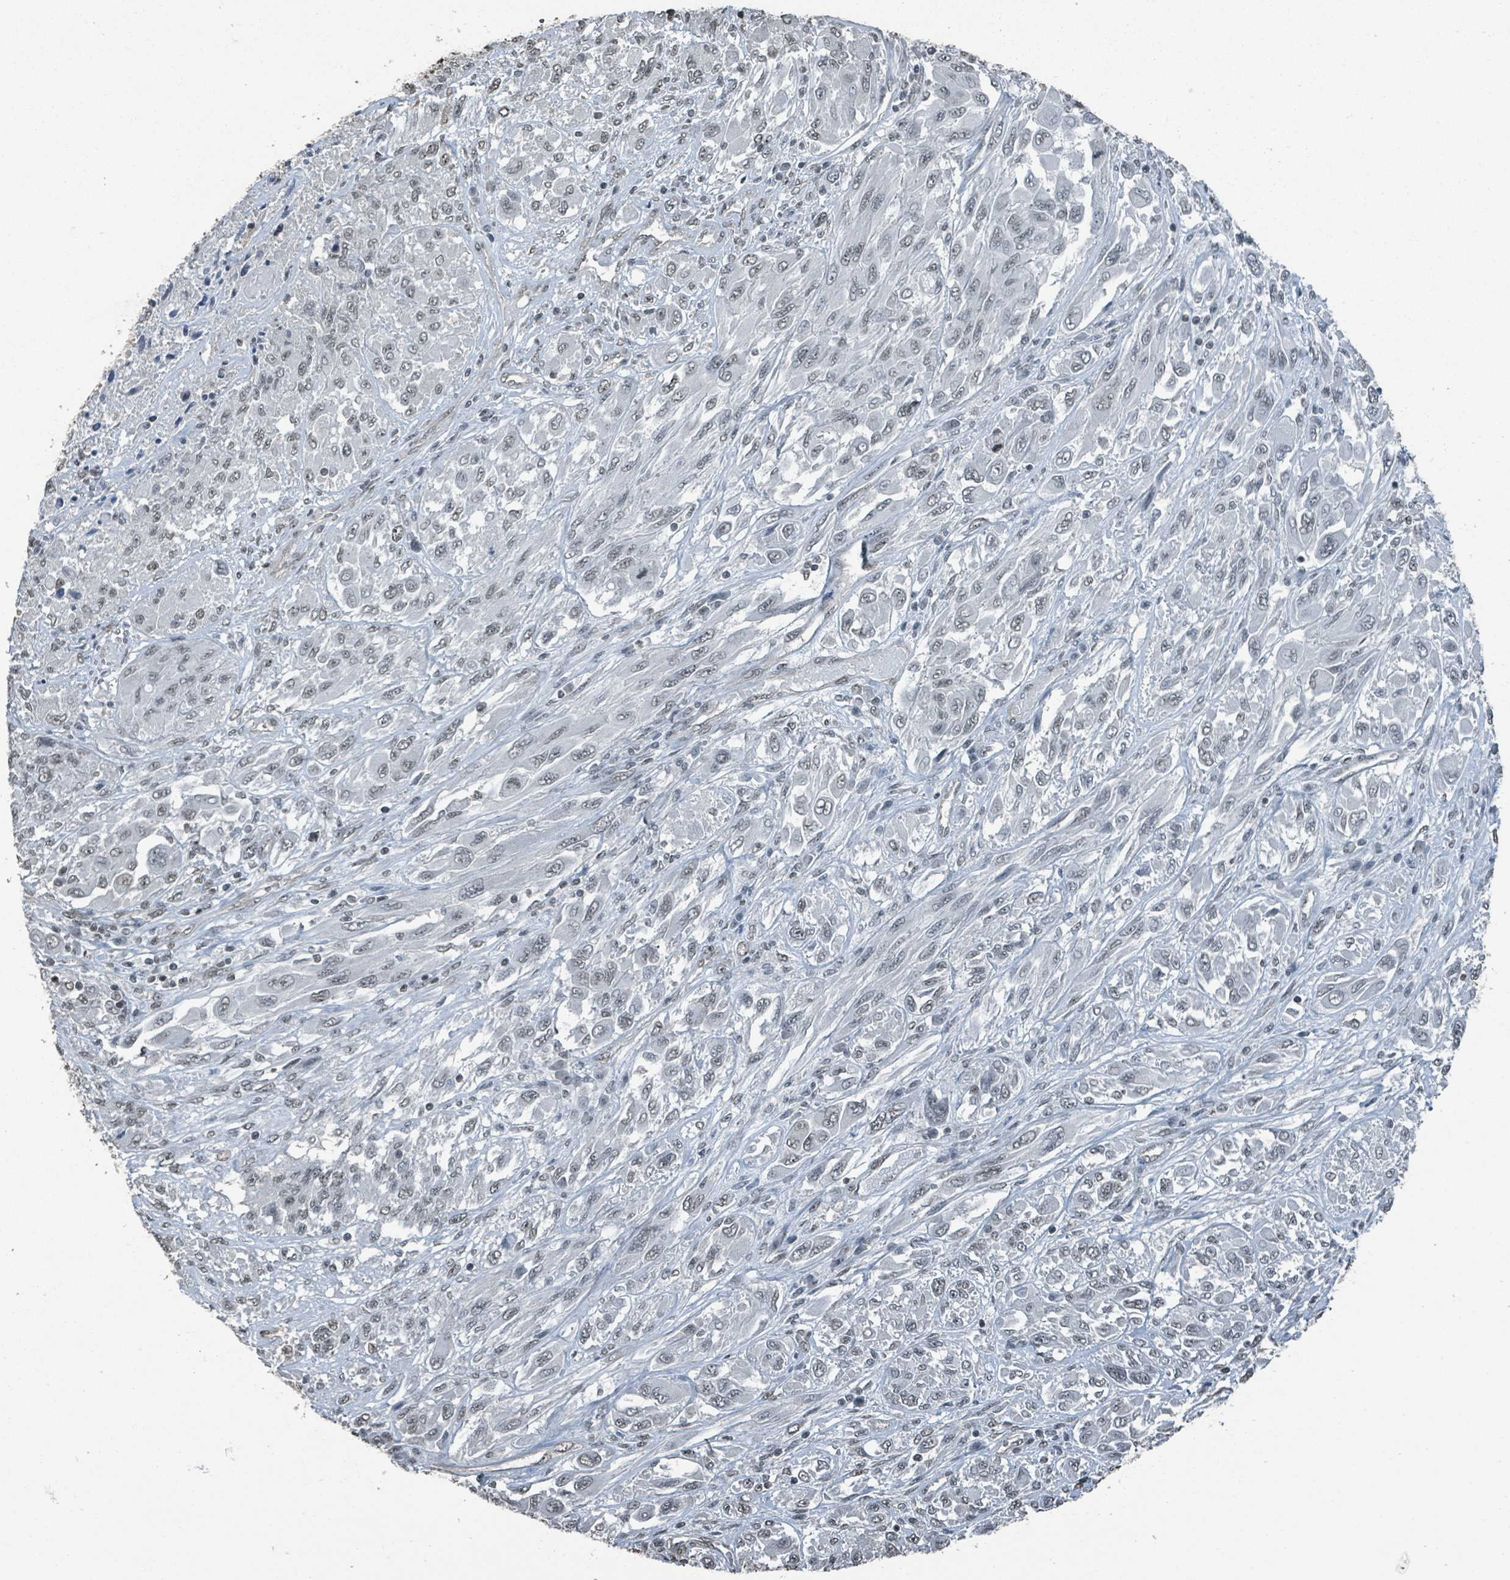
{"staining": {"intensity": "weak", "quantity": ">75%", "location": "nuclear"}, "tissue": "melanoma", "cell_type": "Tumor cells", "image_type": "cancer", "snomed": [{"axis": "morphology", "description": "Malignant melanoma, NOS"}, {"axis": "topography", "description": "Skin"}], "caption": "Protein expression by IHC demonstrates weak nuclear staining in approximately >75% of tumor cells in melanoma.", "gene": "PHIP", "patient": {"sex": "female", "age": 91}}